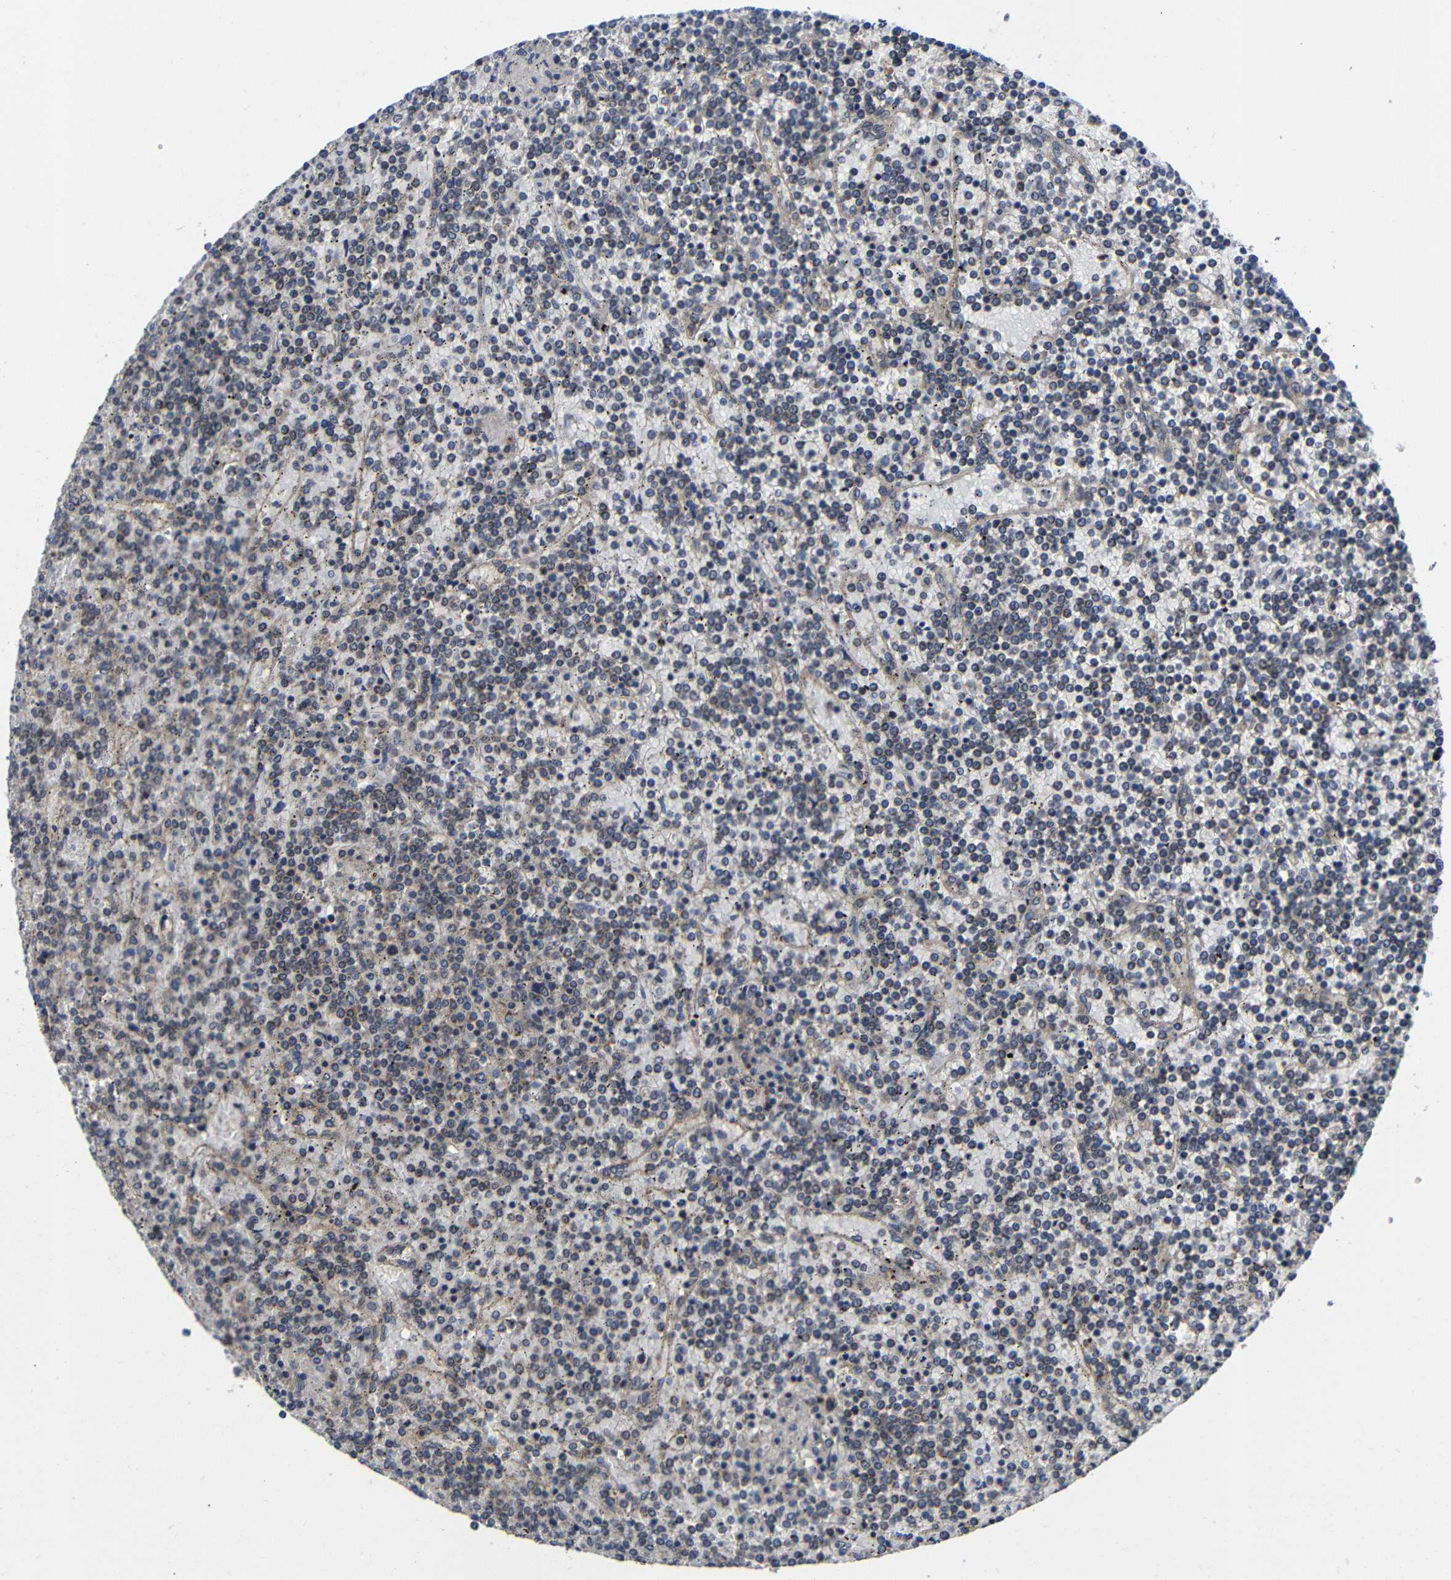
{"staining": {"intensity": "moderate", "quantity": "<25%", "location": "cytoplasmic/membranous"}, "tissue": "lymphoma", "cell_type": "Tumor cells", "image_type": "cancer", "snomed": [{"axis": "morphology", "description": "Malignant lymphoma, non-Hodgkin's type, Low grade"}, {"axis": "topography", "description": "Spleen"}], "caption": "Protein expression analysis of human lymphoma reveals moderate cytoplasmic/membranous staining in about <25% of tumor cells.", "gene": "LPAR5", "patient": {"sex": "female", "age": 19}}